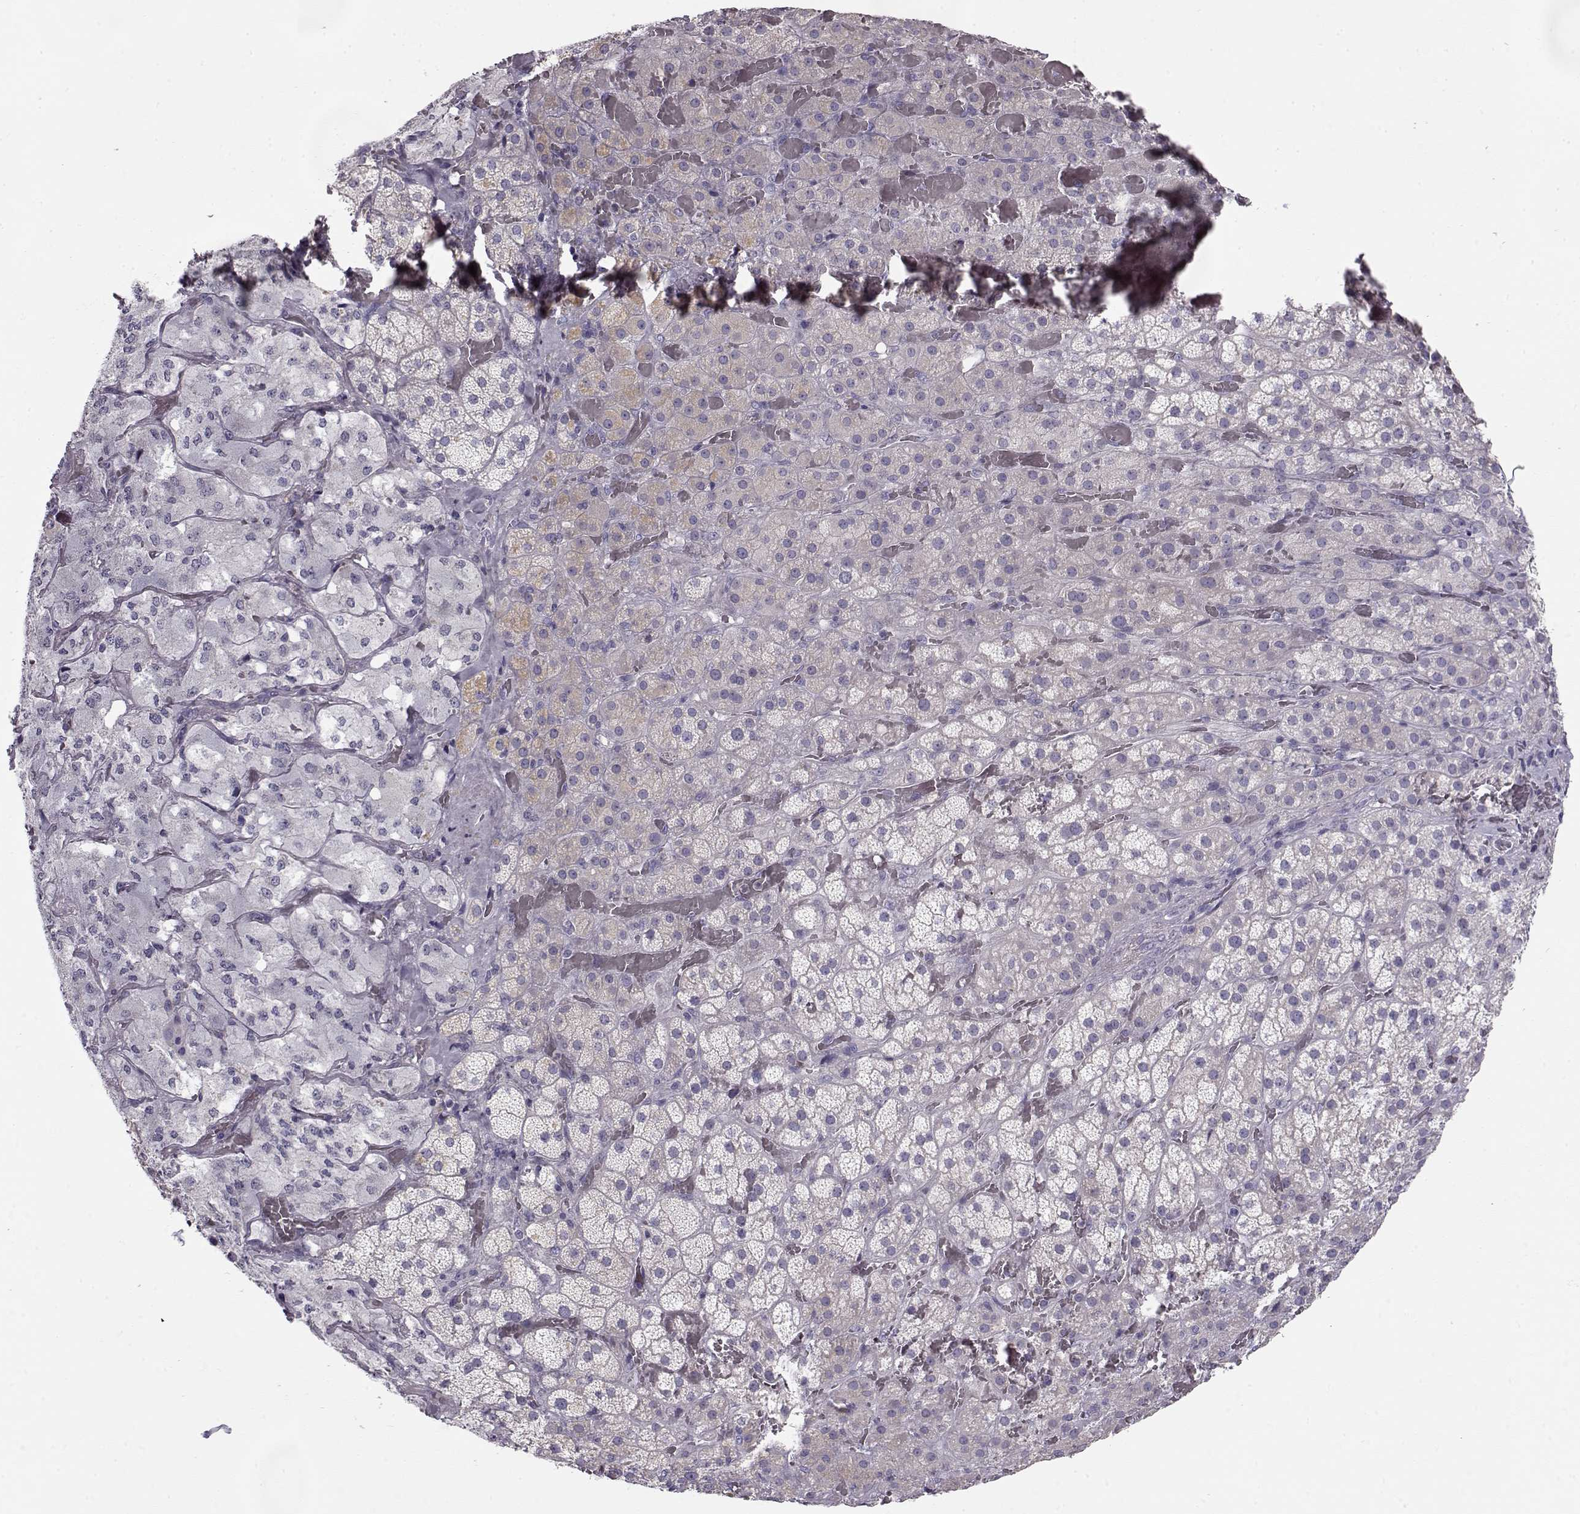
{"staining": {"intensity": "negative", "quantity": "none", "location": "none"}, "tissue": "adrenal gland", "cell_type": "Glandular cells", "image_type": "normal", "snomed": [{"axis": "morphology", "description": "Normal tissue, NOS"}, {"axis": "topography", "description": "Adrenal gland"}], "caption": "Protein analysis of unremarkable adrenal gland exhibits no significant positivity in glandular cells.", "gene": "GRK1", "patient": {"sex": "male", "age": 57}}